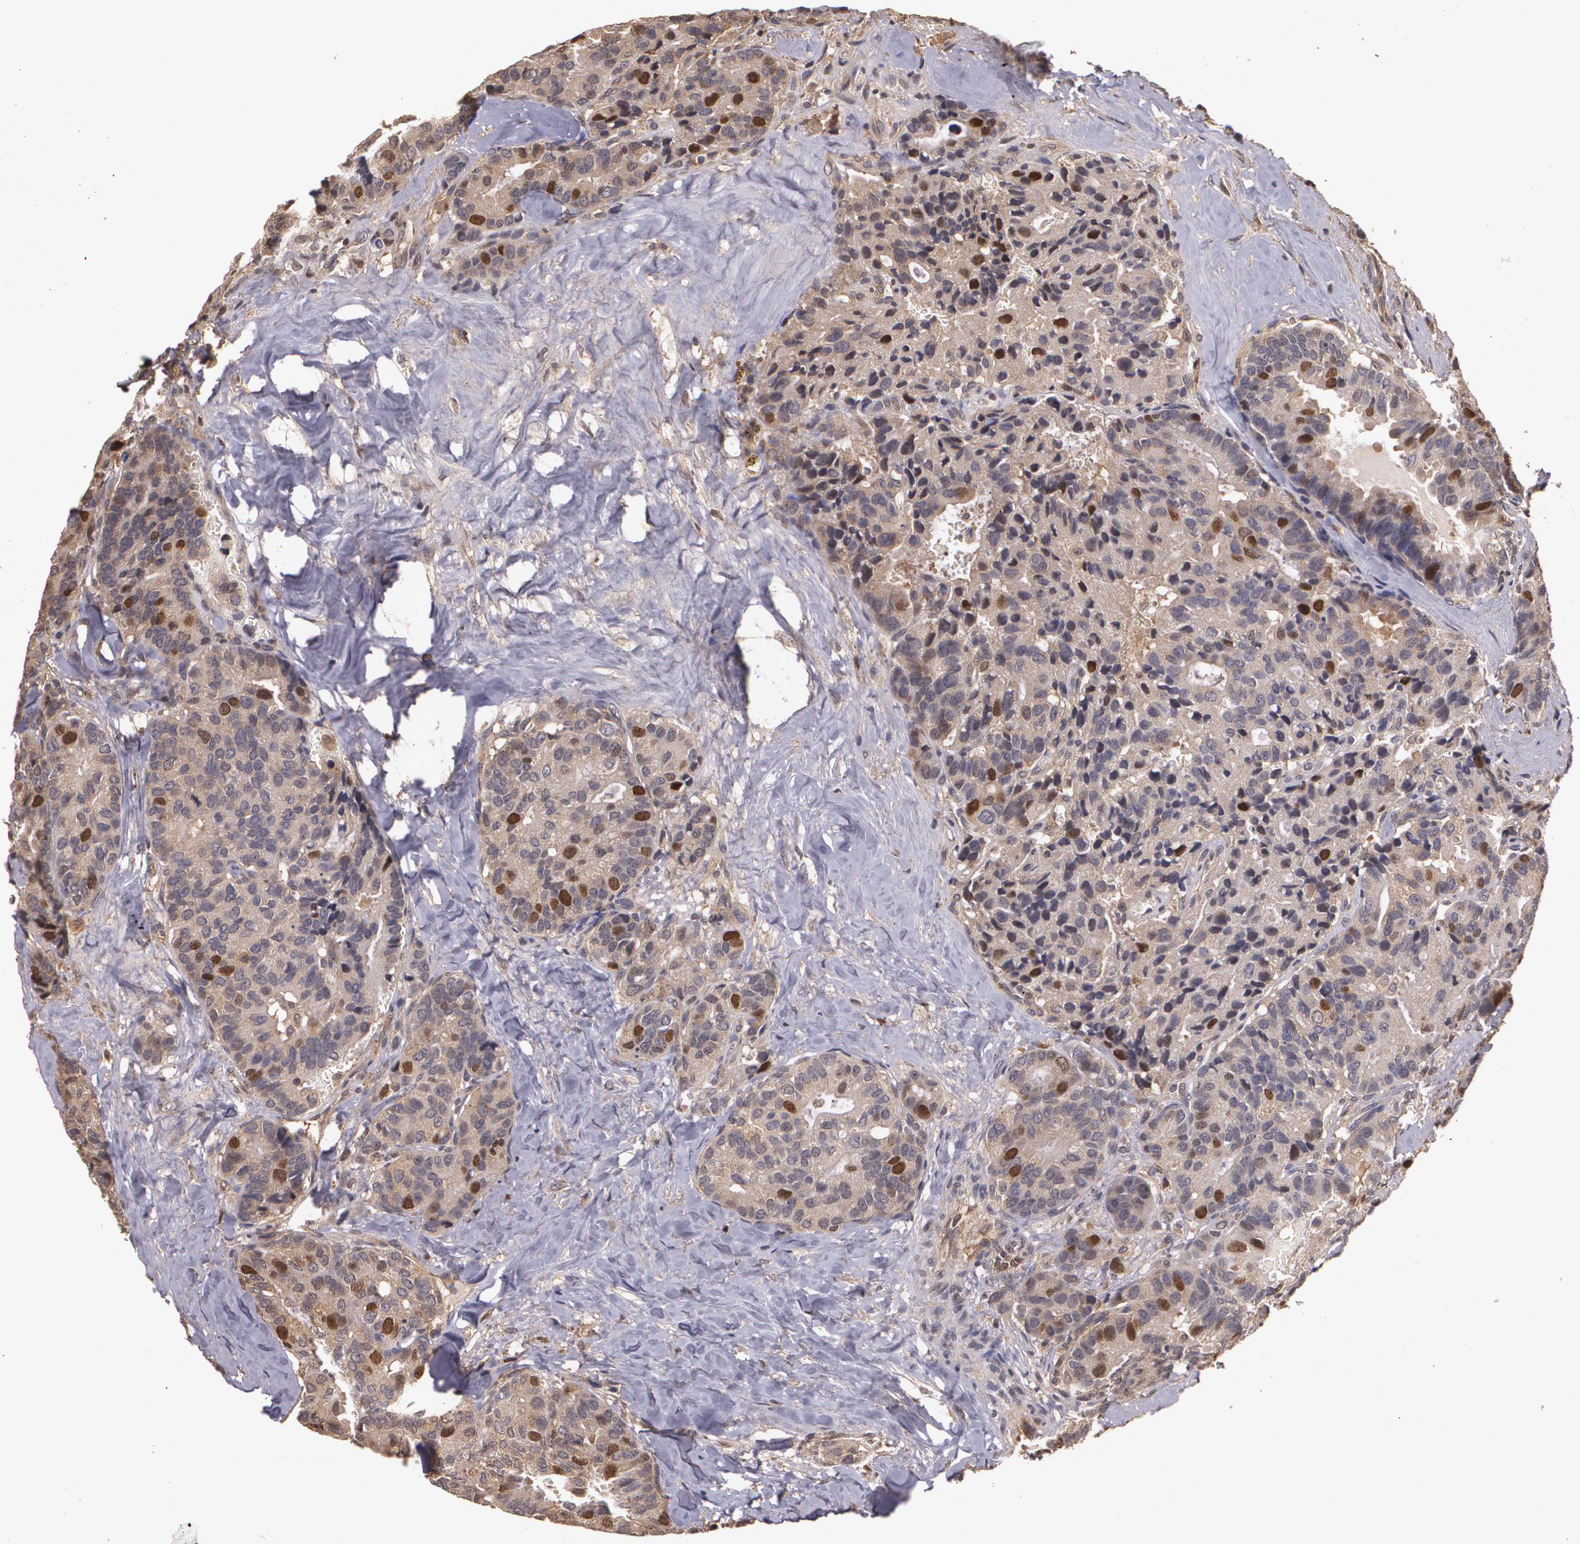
{"staining": {"intensity": "strong", "quantity": "25%-75%", "location": "cytoplasmic/membranous,nuclear"}, "tissue": "breast cancer", "cell_type": "Tumor cells", "image_type": "cancer", "snomed": [{"axis": "morphology", "description": "Duct carcinoma"}, {"axis": "topography", "description": "Breast"}], "caption": "Brown immunohistochemical staining in human breast infiltrating ductal carcinoma displays strong cytoplasmic/membranous and nuclear staining in approximately 25%-75% of tumor cells. (Brightfield microscopy of DAB IHC at high magnification).", "gene": "BRCA1", "patient": {"sex": "female", "age": 69}}